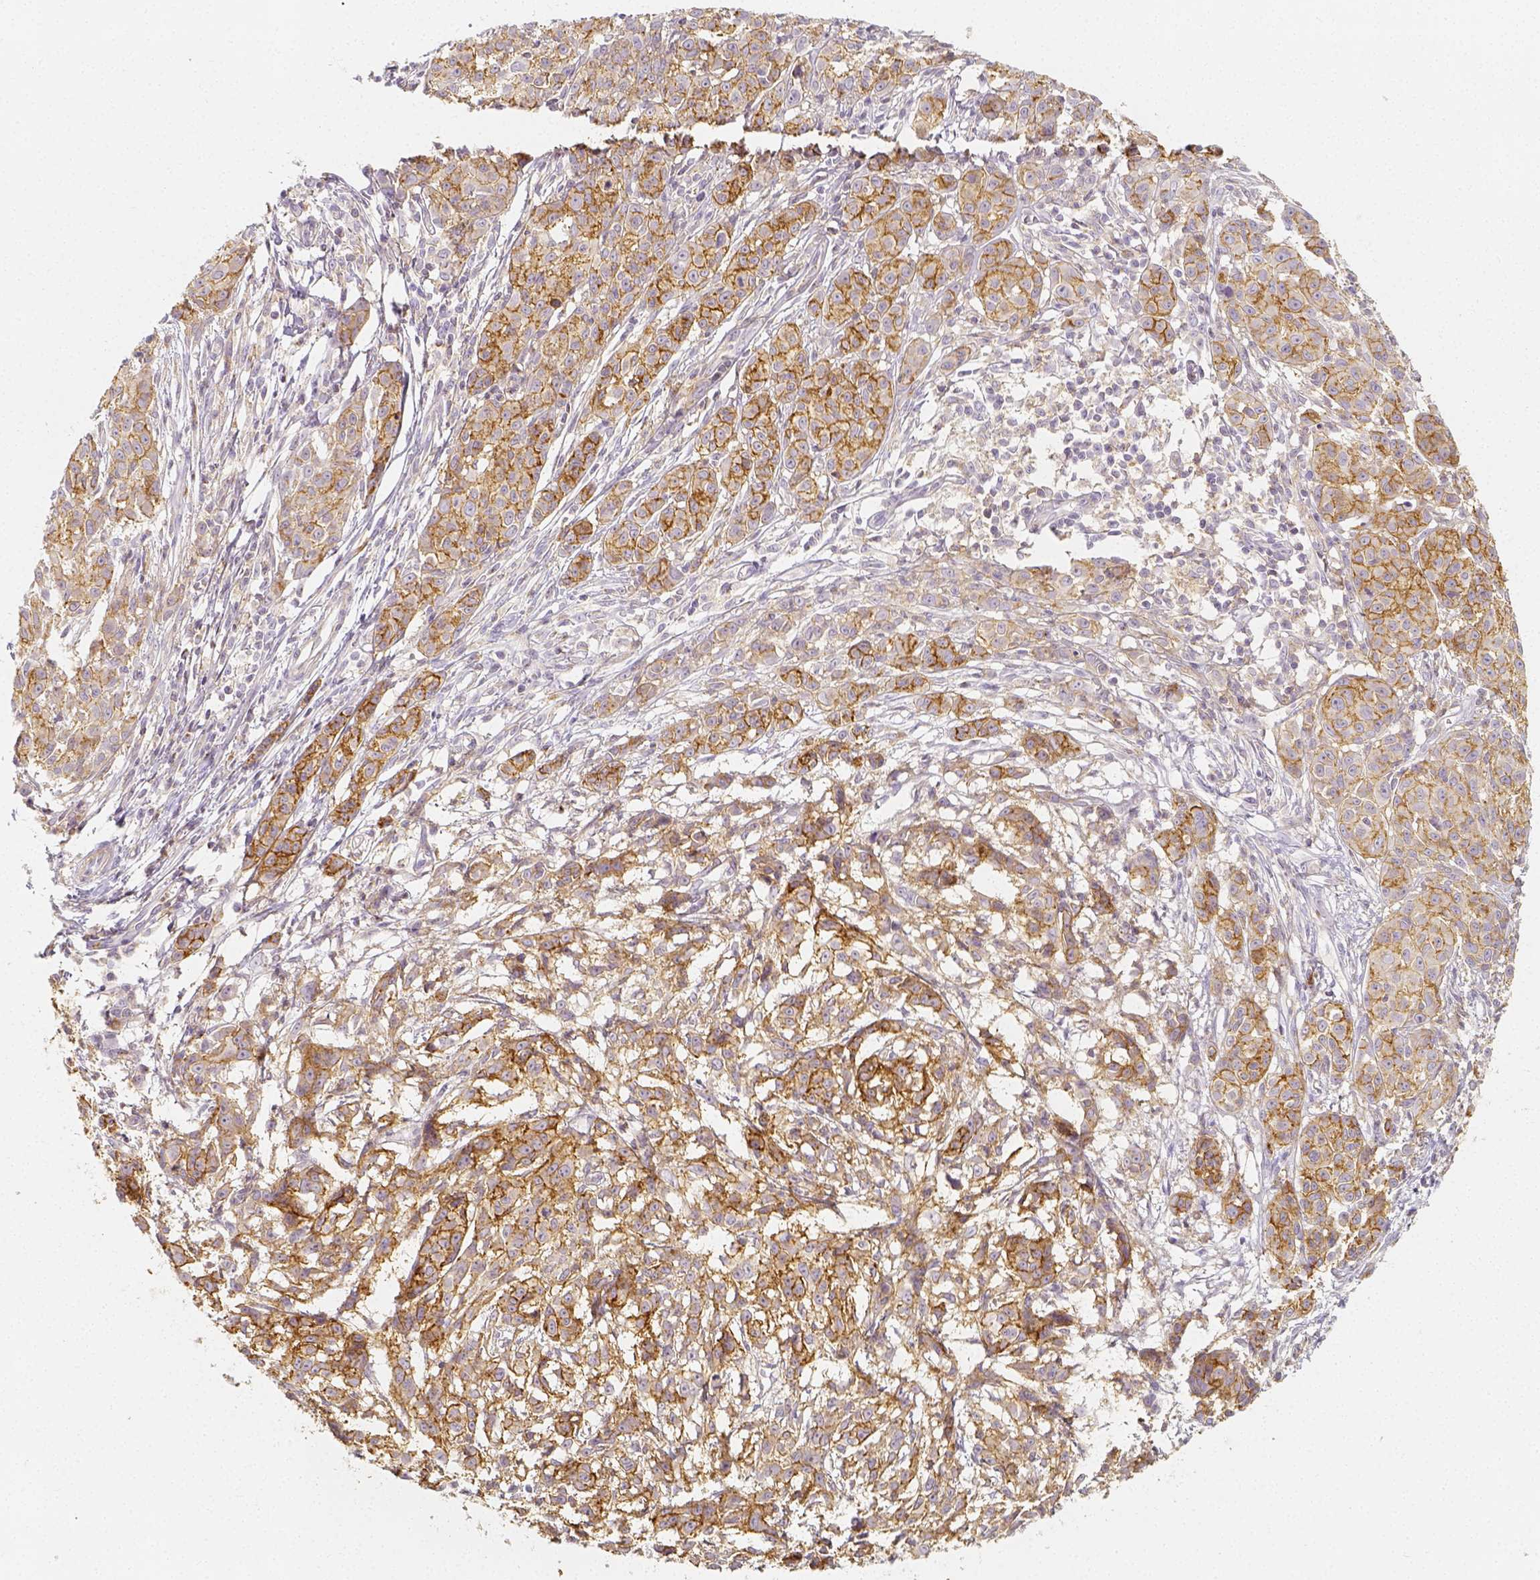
{"staining": {"intensity": "moderate", "quantity": ">75%", "location": "cytoplasmic/membranous"}, "tissue": "melanoma", "cell_type": "Tumor cells", "image_type": "cancer", "snomed": [{"axis": "morphology", "description": "Malignant melanoma, NOS"}, {"axis": "topography", "description": "Skin"}], "caption": "IHC photomicrograph of human malignant melanoma stained for a protein (brown), which demonstrates medium levels of moderate cytoplasmic/membranous expression in approximately >75% of tumor cells.", "gene": "PTPRJ", "patient": {"sex": "male", "age": 48}}